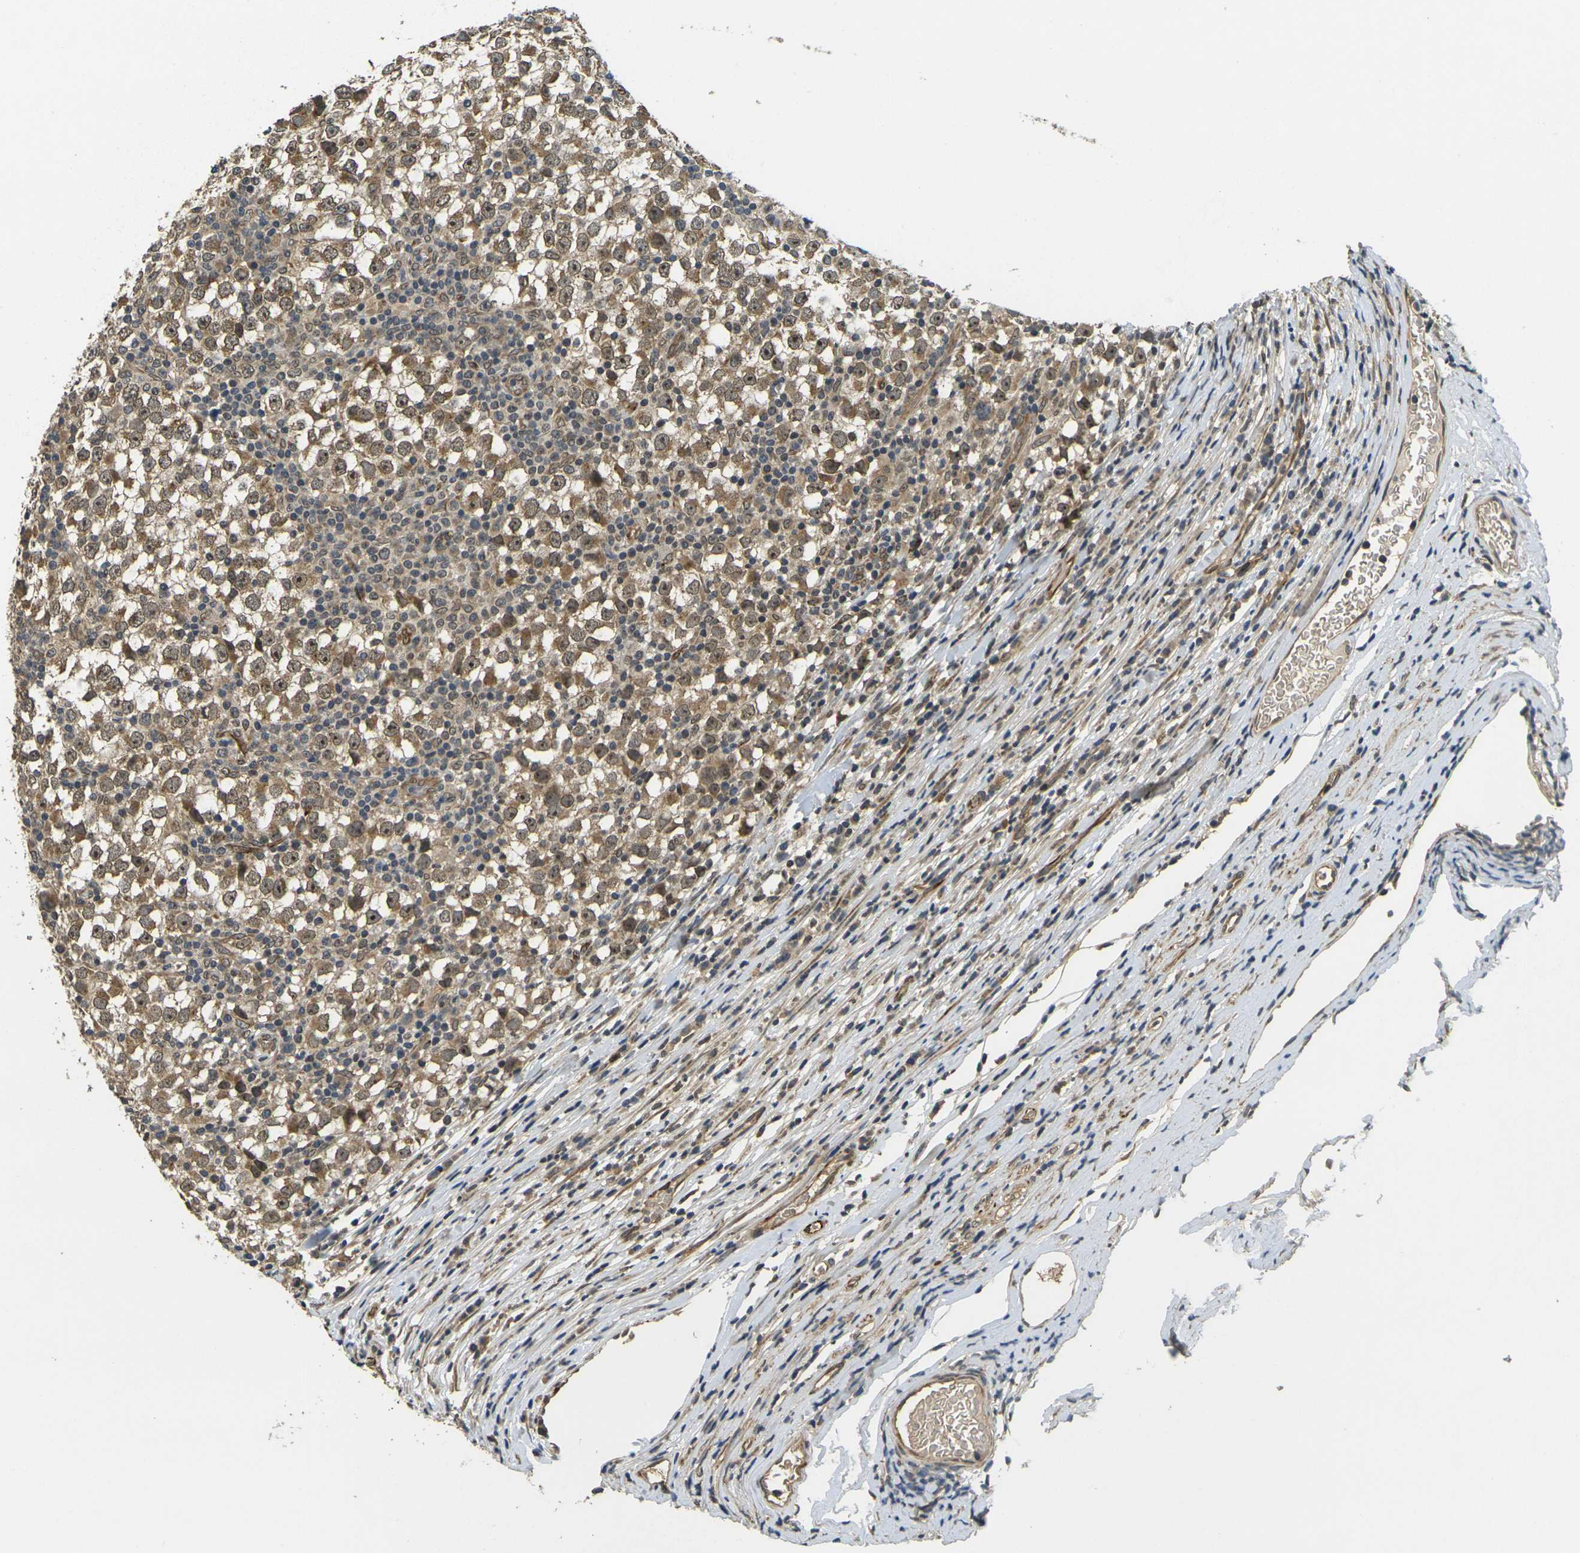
{"staining": {"intensity": "moderate", "quantity": ">75%", "location": "cytoplasmic/membranous"}, "tissue": "testis cancer", "cell_type": "Tumor cells", "image_type": "cancer", "snomed": [{"axis": "morphology", "description": "Seminoma, NOS"}, {"axis": "topography", "description": "Testis"}], "caption": "A high-resolution histopathology image shows immunohistochemistry (IHC) staining of testis cancer, which reveals moderate cytoplasmic/membranous expression in about >75% of tumor cells.", "gene": "FUT11", "patient": {"sex": "male", "age": 65}}